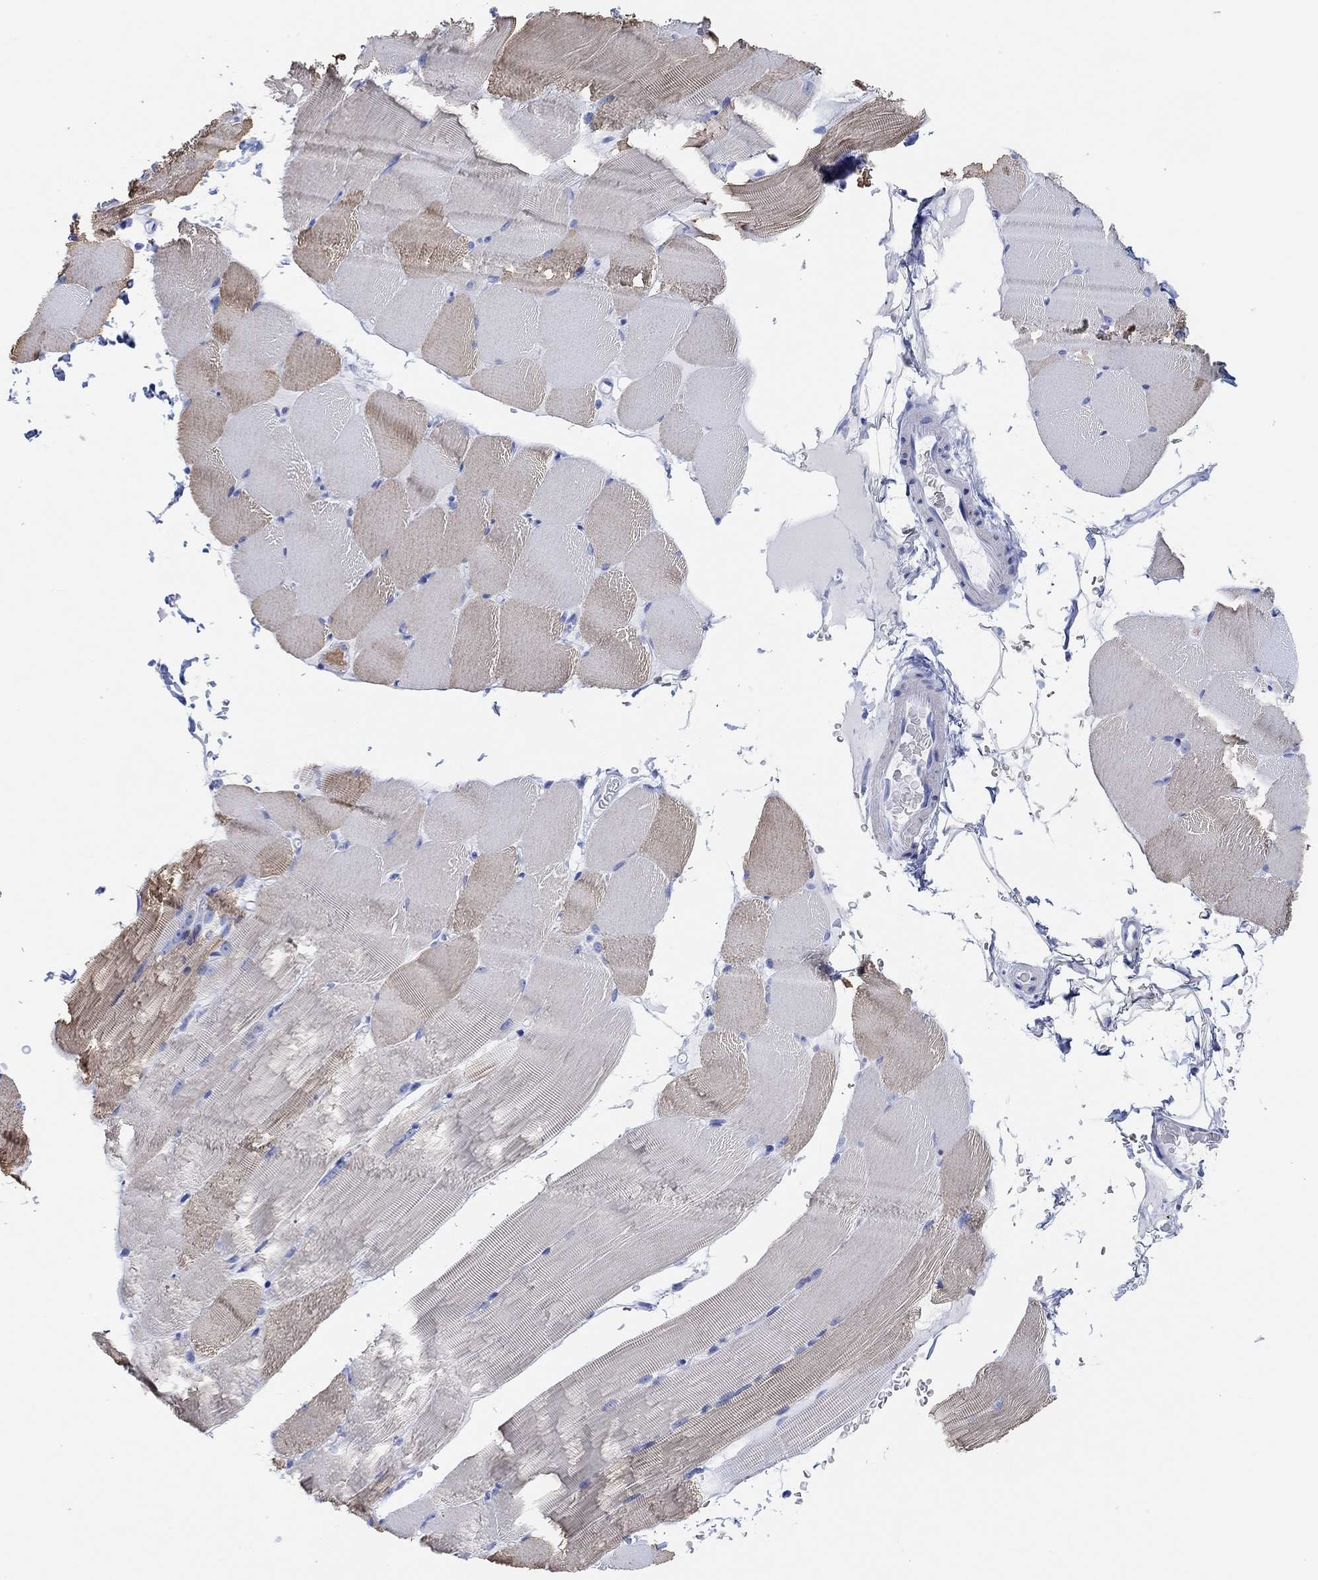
{"staining": {"intensity": "moderate", "quantity": "<25%", "location": "cytoplasmic/membranous"}, "tissue": "skeletal muscle", "cell_type": "Myocytes", "image_type": "normal", "snomed": [{"axis": "morphology", "description": "Normal tissue, NOS"}, {"axis": "topography", "description": "Skeletal muscle"}], "caption": "An immunohistochemistry (IHC) histopathology image of benign tissue is shown. Protein staining in brown highlights moderate cytoplasmic/membranous positivity in skeletal muscle within myocytes.", "gene": "ANKRD33", "patient": {"sex": "female", "age": 37}}